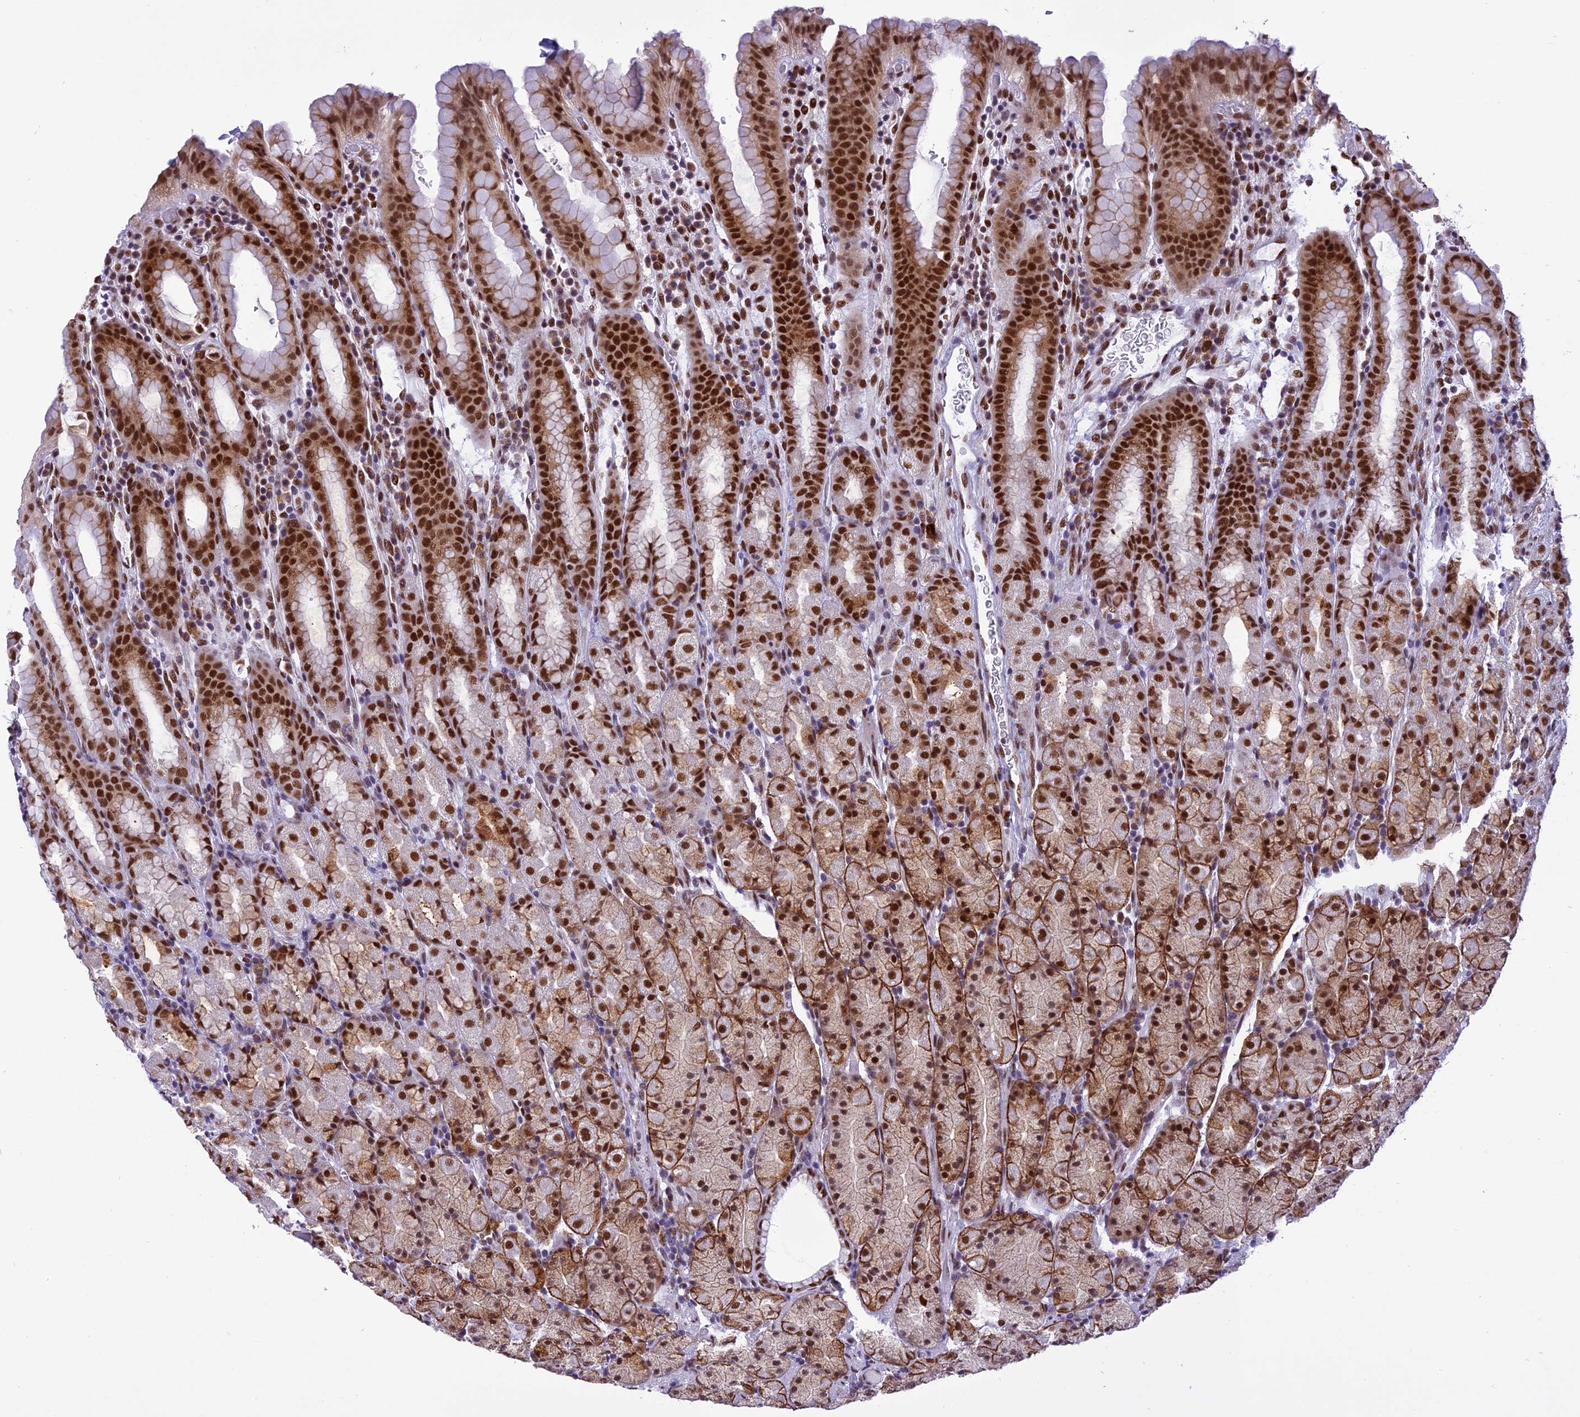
{"staining": {"intensity": "strong", "quantity": ">75%", "location": "cytoplasmic/membranous,nuclear"}, "tissue": "stomach", "cell_type": "Glandular cells", "image_type": "normal", "snomed": [{"axis": "morphology", "description": "Normal tissue, NOS"}, {"axis": "topography", "description": "Stomach, upper"}, {"axis": "topography", "description": "Stomach, lower"}, {"axis": "topography", "description": "Small intestine"}], "caption": "Protein staining of normal stomach exhibits strong cytoplasmic/membranous,nuclear positivity in about >75% of glandular cells.", "gene": "IRF2BP1", "patient": {"sex": "male", "age": 68}}